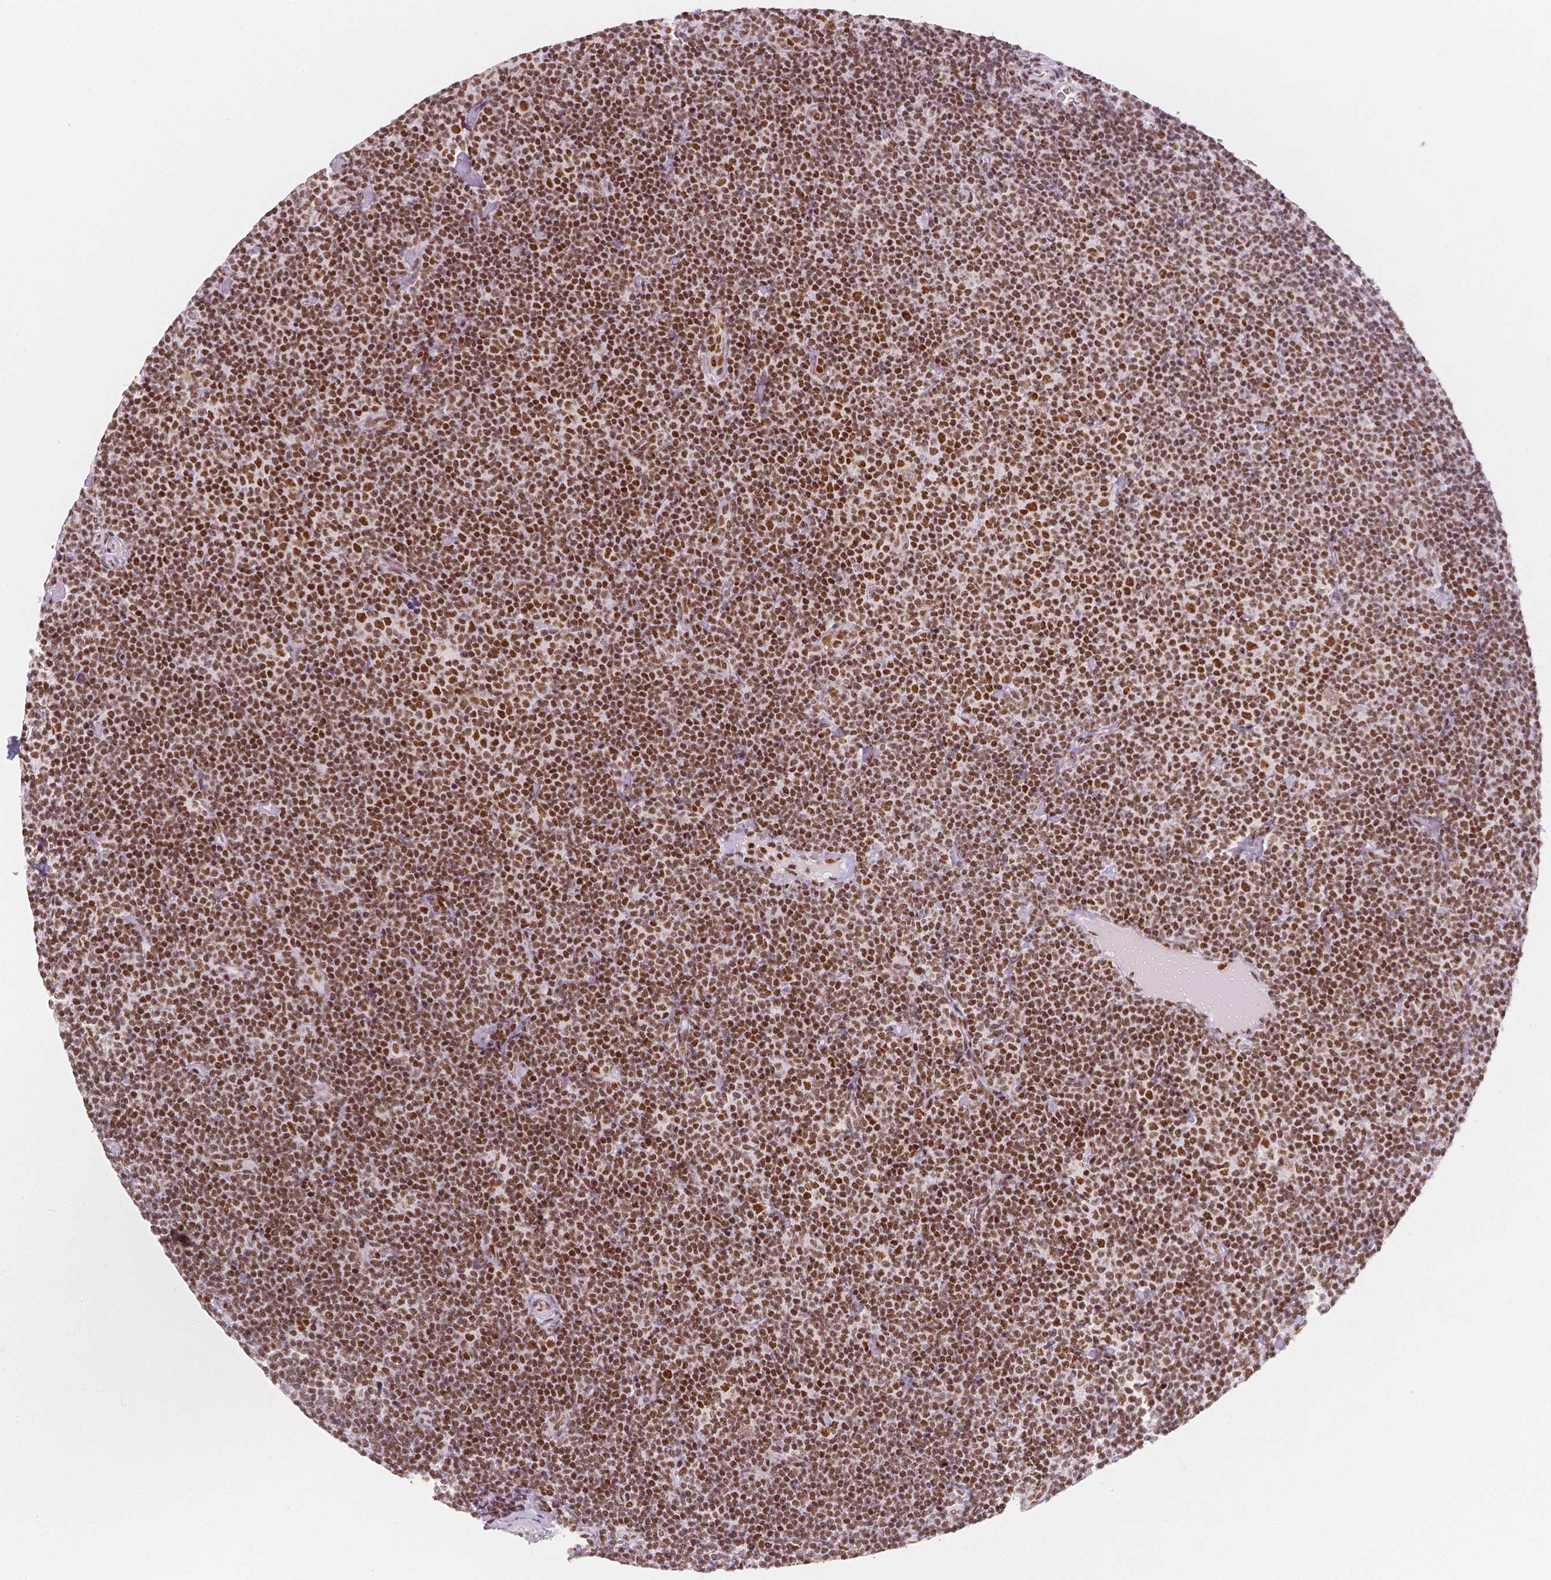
{"staining": {"intensity": "strong", "quantity": ">75%", "location": "nuclear"}, "tissue": "lymphoma", "cell_type": "Tumor cells", "image_type": "cancer", "snomed": [{"axis": "morphology", "description": "Malignant lymphoma, non-Hodgkin's type, Low grade"}, {"axis": "topography", "description": "Lymph node"}], "caption": "Immunohistochemical staining of lymphoma displays high levels of strong nuclear staining in about >75% of tumor cells.", "gene": "HDAC1", "patient": {"sex": "male", "age": 81}}